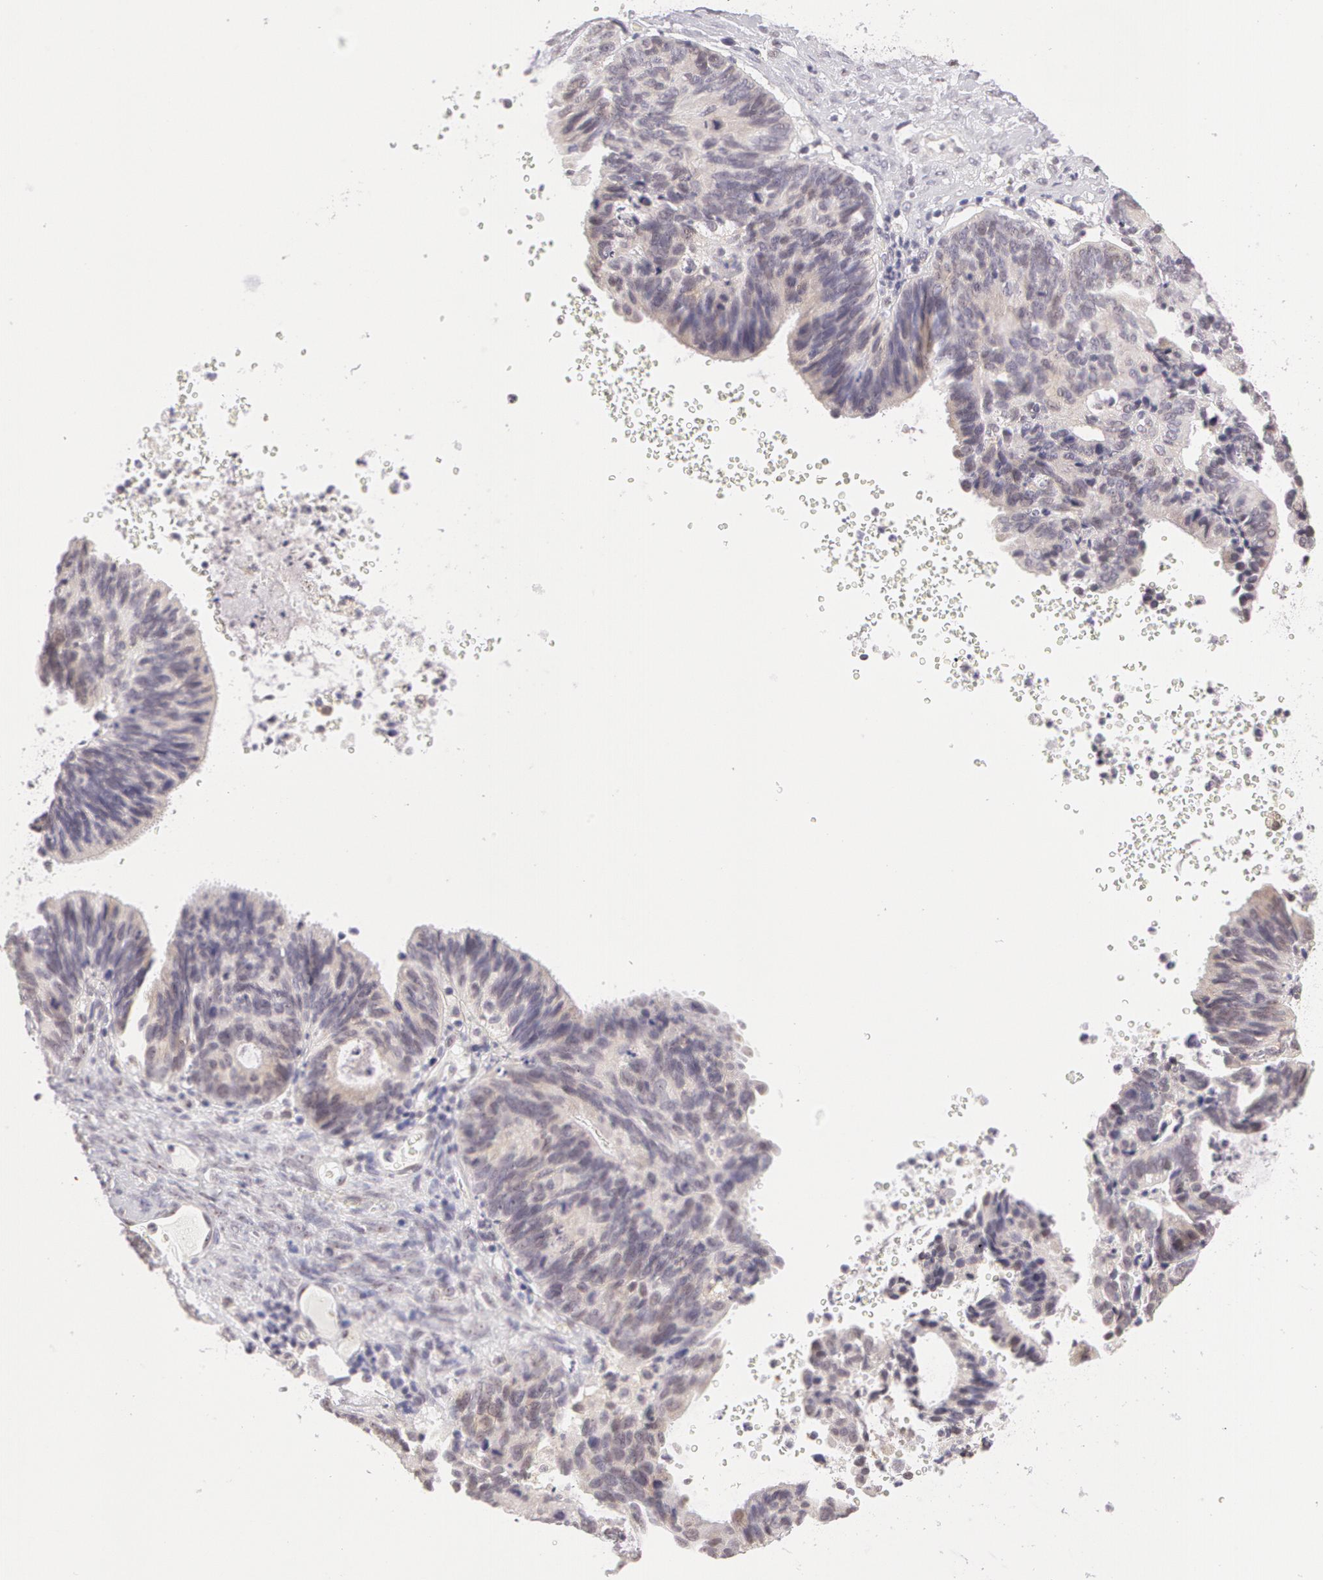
{"staining": {"intensity": "negative", "quantity": "none", "location": "none"}, "tissue": "ovarian cancer", "cell_type": "Tumor cells", "image_type": "cancer", "snomed": [{"axis": "morphology", "description": "Carcinoma, endometroid"}, {"axis": "topography", "description": "Ovary"}], "caption": "A histopathology image of ovarian endometroid carcinoma stained for a protein displays no brown staining in tumor cells.", "gene": "ZNF597", "patient": {"sex": "female", "age": 52}}